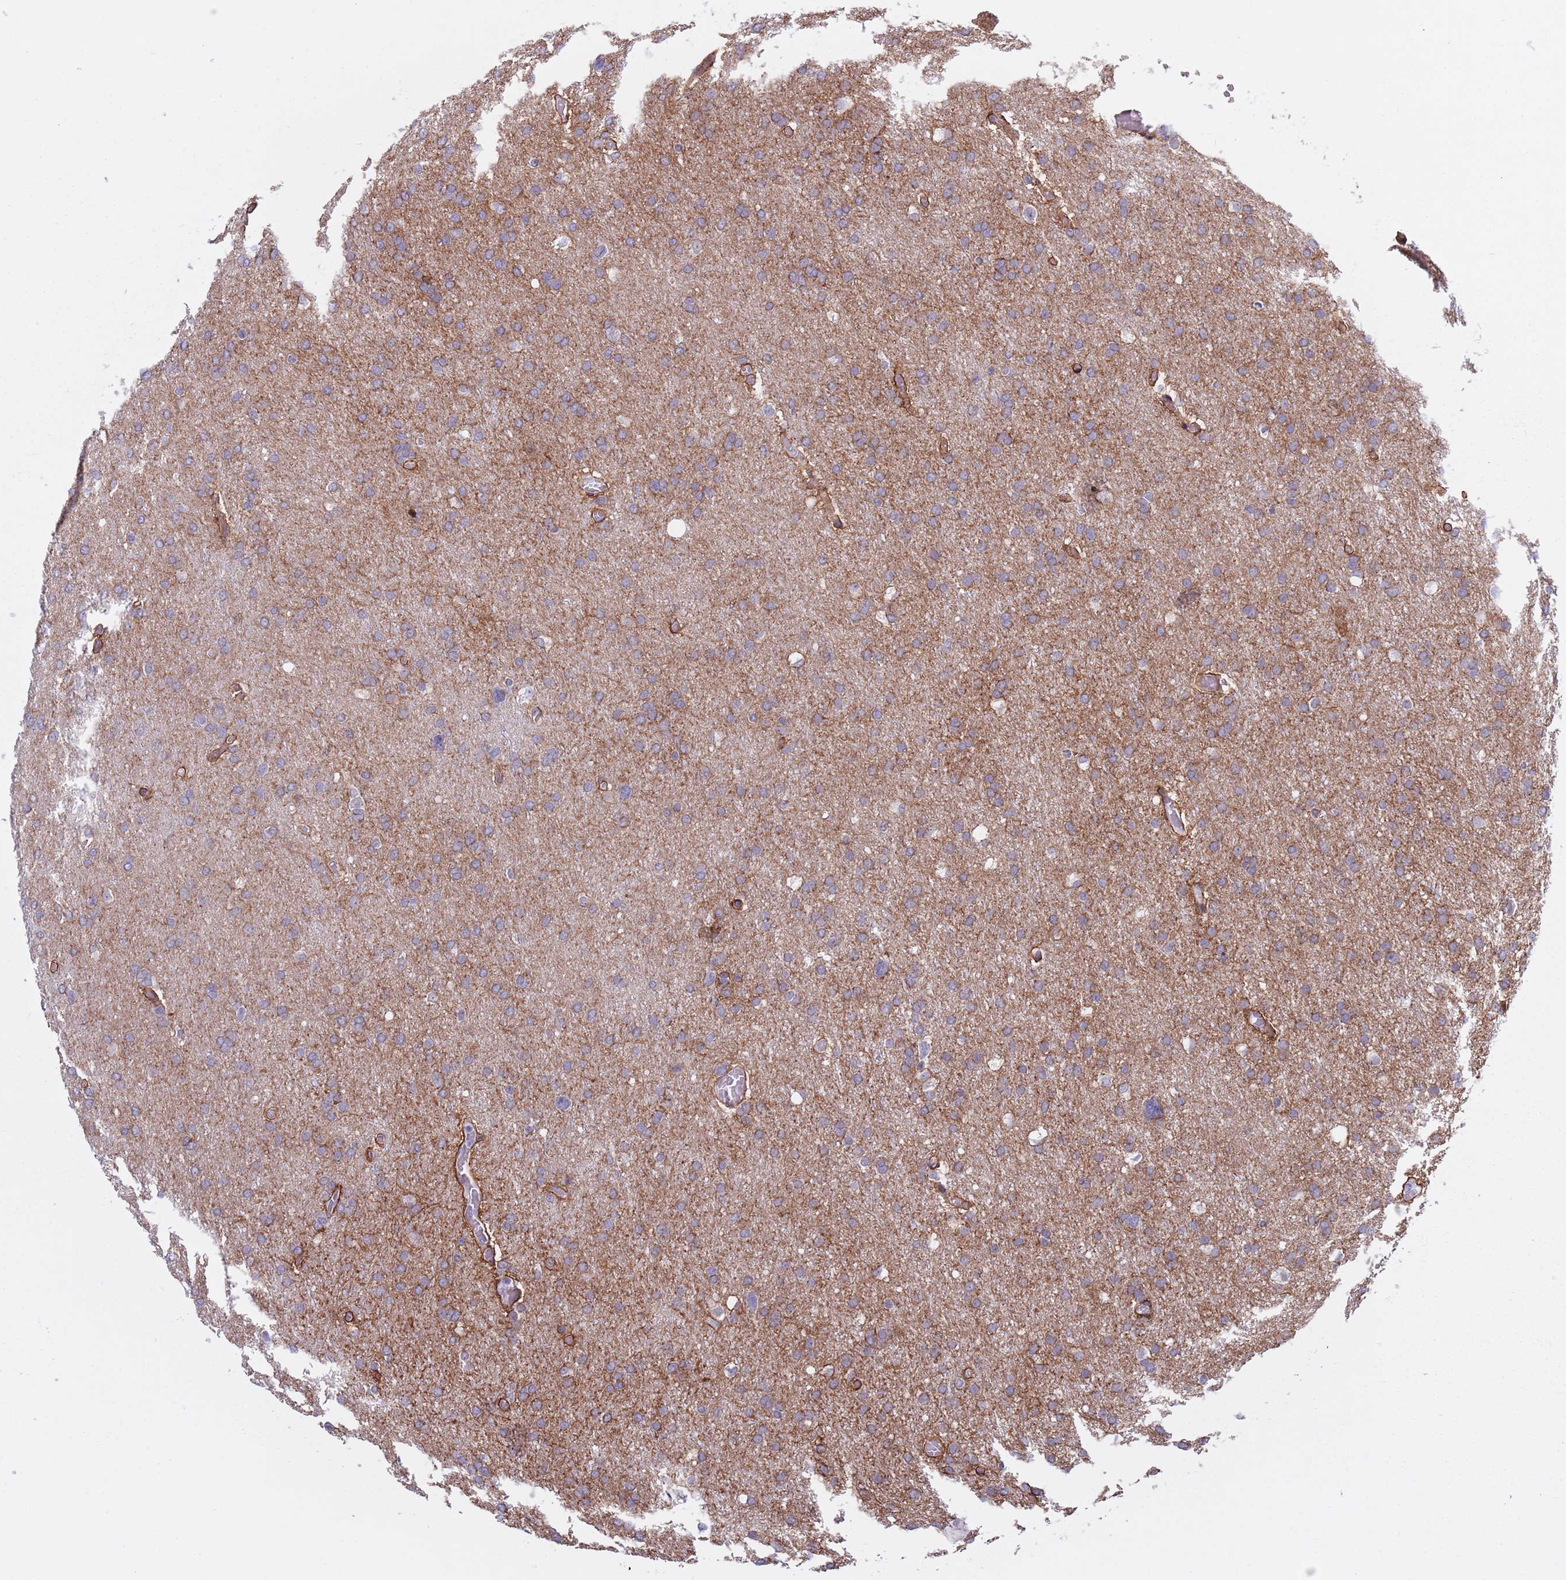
{"staining": {"intensity": "weak", "quantity": ">75%", "location": "cytoplasmic/membranous"}, "tissue": "glioma", "cell_type": "Tumor cells", "image_type": "cancer", "snomed": [{"axis": "morphology", "description": "Glioma, malignant, High grade"}, {"axis": "topography", "description": "Cerebral cortex"}], "caption": "The histopathology image demonstrates a brown stain indicating the presence of a protein in the cytoplasmic/membranous of tumor cells in malignant high-grade glioma. The staining was performed using DAB (3,3'-diaminobenzidine) to visualize the protein expression in brown, while the nuclei were stained in blue with hematoxylin (Magnification: 20x).", "gene": "ZKSCAN2", "patient": {"sex": "female", "age": 36}}